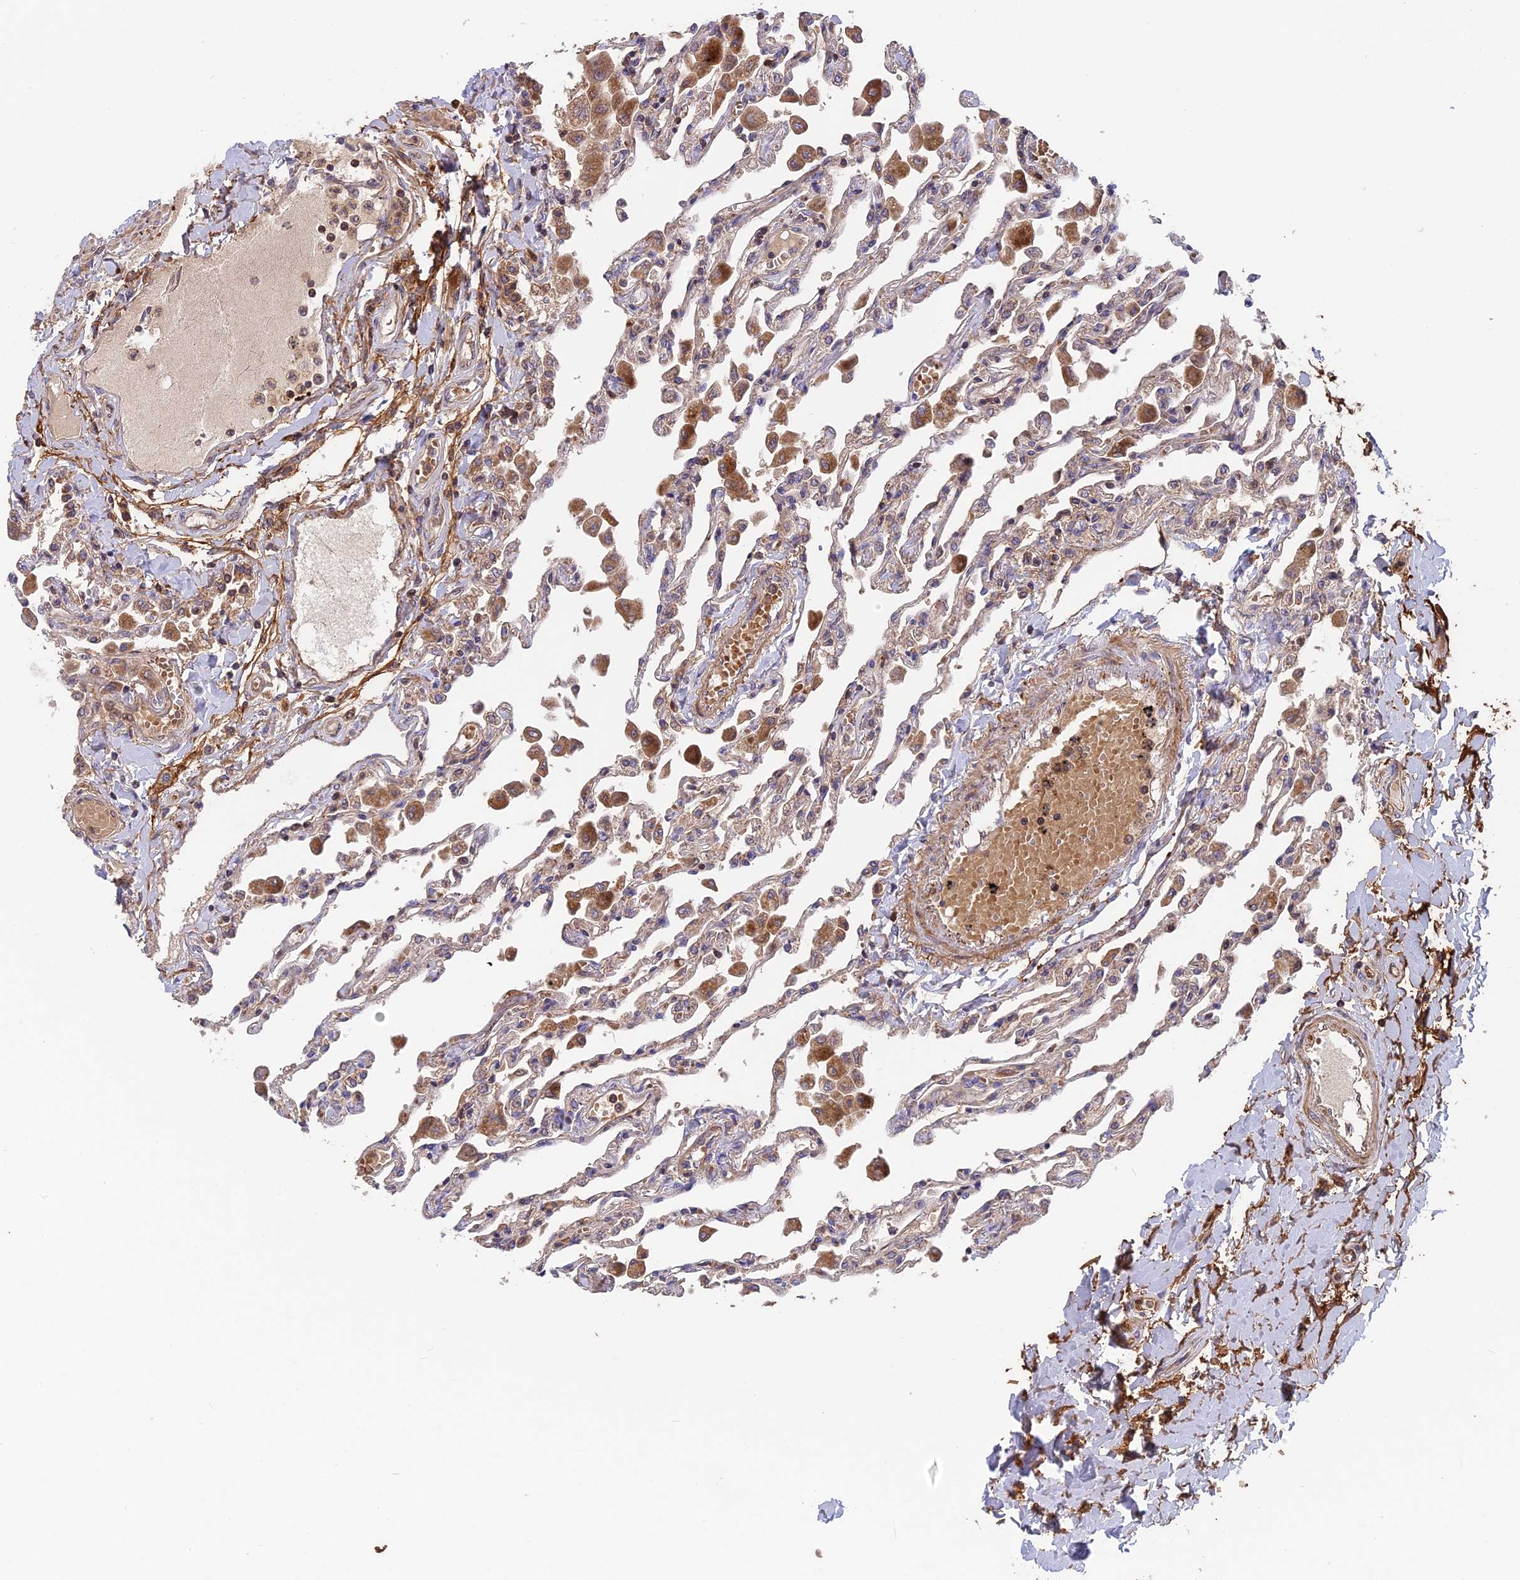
{"staining": {"intensity": "moderate", "quantity": "<25%", "location": "cytoplasmic/membranous"}, "tissue": "lung", "cell_type": "Alveolar cells", "image_type": "normal", "snomed": [{"axis": "morphology", "description": "Normal tissue, NOS"}, {"axis": "topography", "description": "Bronchus"}, {"axis": "topography", "description": "Lung"}], "caption": "This histopathology image exhibits IHC staining of unremarkable lung, with low moderate cytoplasmic/membranous expression in about <25% of alveolar cells.", "gene": "RPIA", "patient": {"sex": "female", "age": 49}}